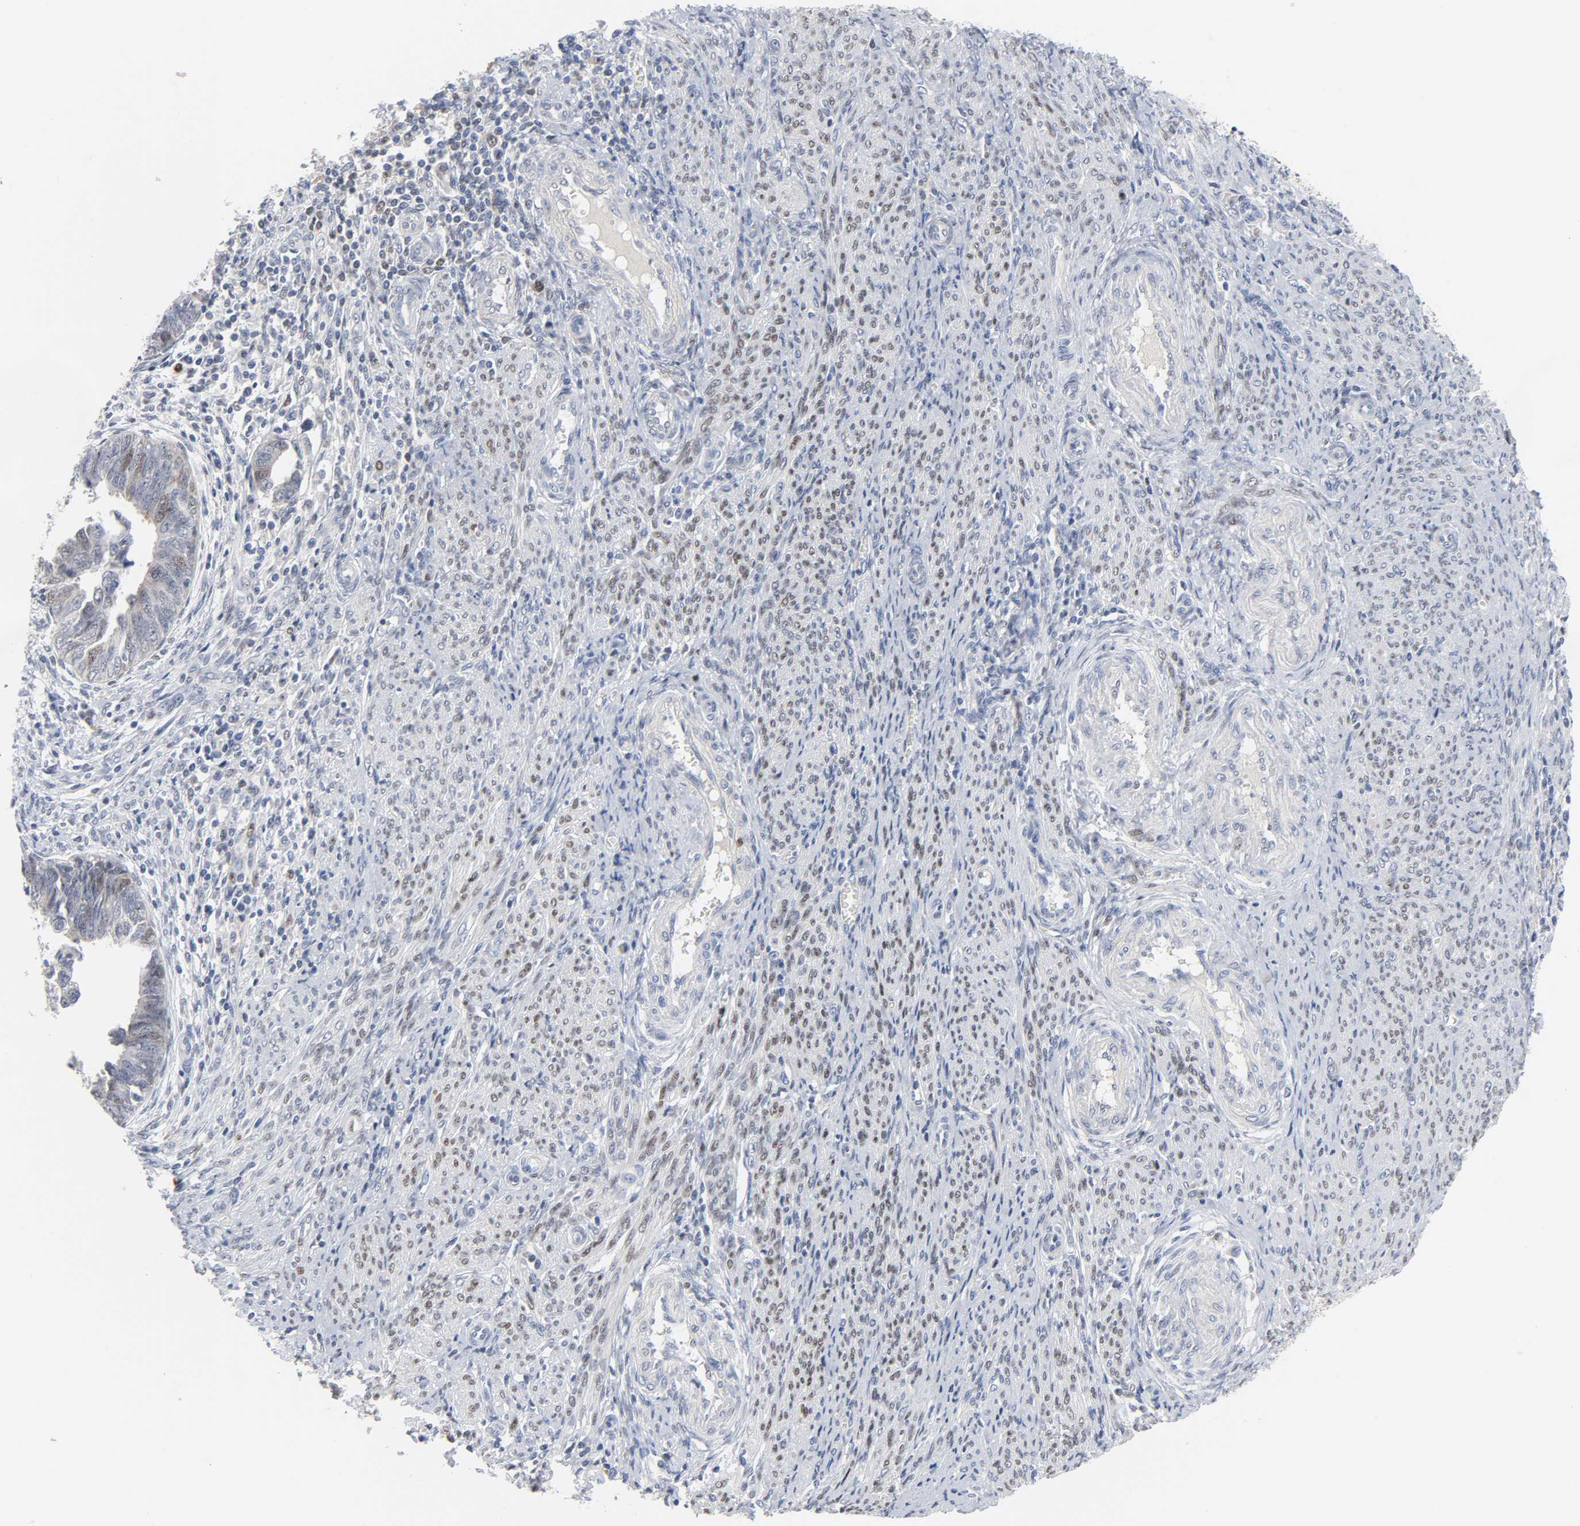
{"staining": {"intensity": "weak", "quantity": "25%-75%", "location": "cytoplasmic/membranous,nuclear"}, "tissue": "endometrial cancer", "cell_type": "Tumor cells", "image_type": "cancer", "snomed": [{"axis": "morphology", "description": "Adenocarcinoma, NOS"}, {"axis": "topography", "description": "Endometrium"}], "caption": "Immunohistochemistry (DAB (3,3'-diaminobenzidine)) staining of human adenocarcinoma (endometrial) reveals weak cytoplasmic/membranous and nuclear protein staining in approximately 25%-75% of tumor cells. (brown staining indicates protein expression, while blue staining denotes nuclei).", "gene": "WEE1", "patient": {"sex": "female", "age": 75}}